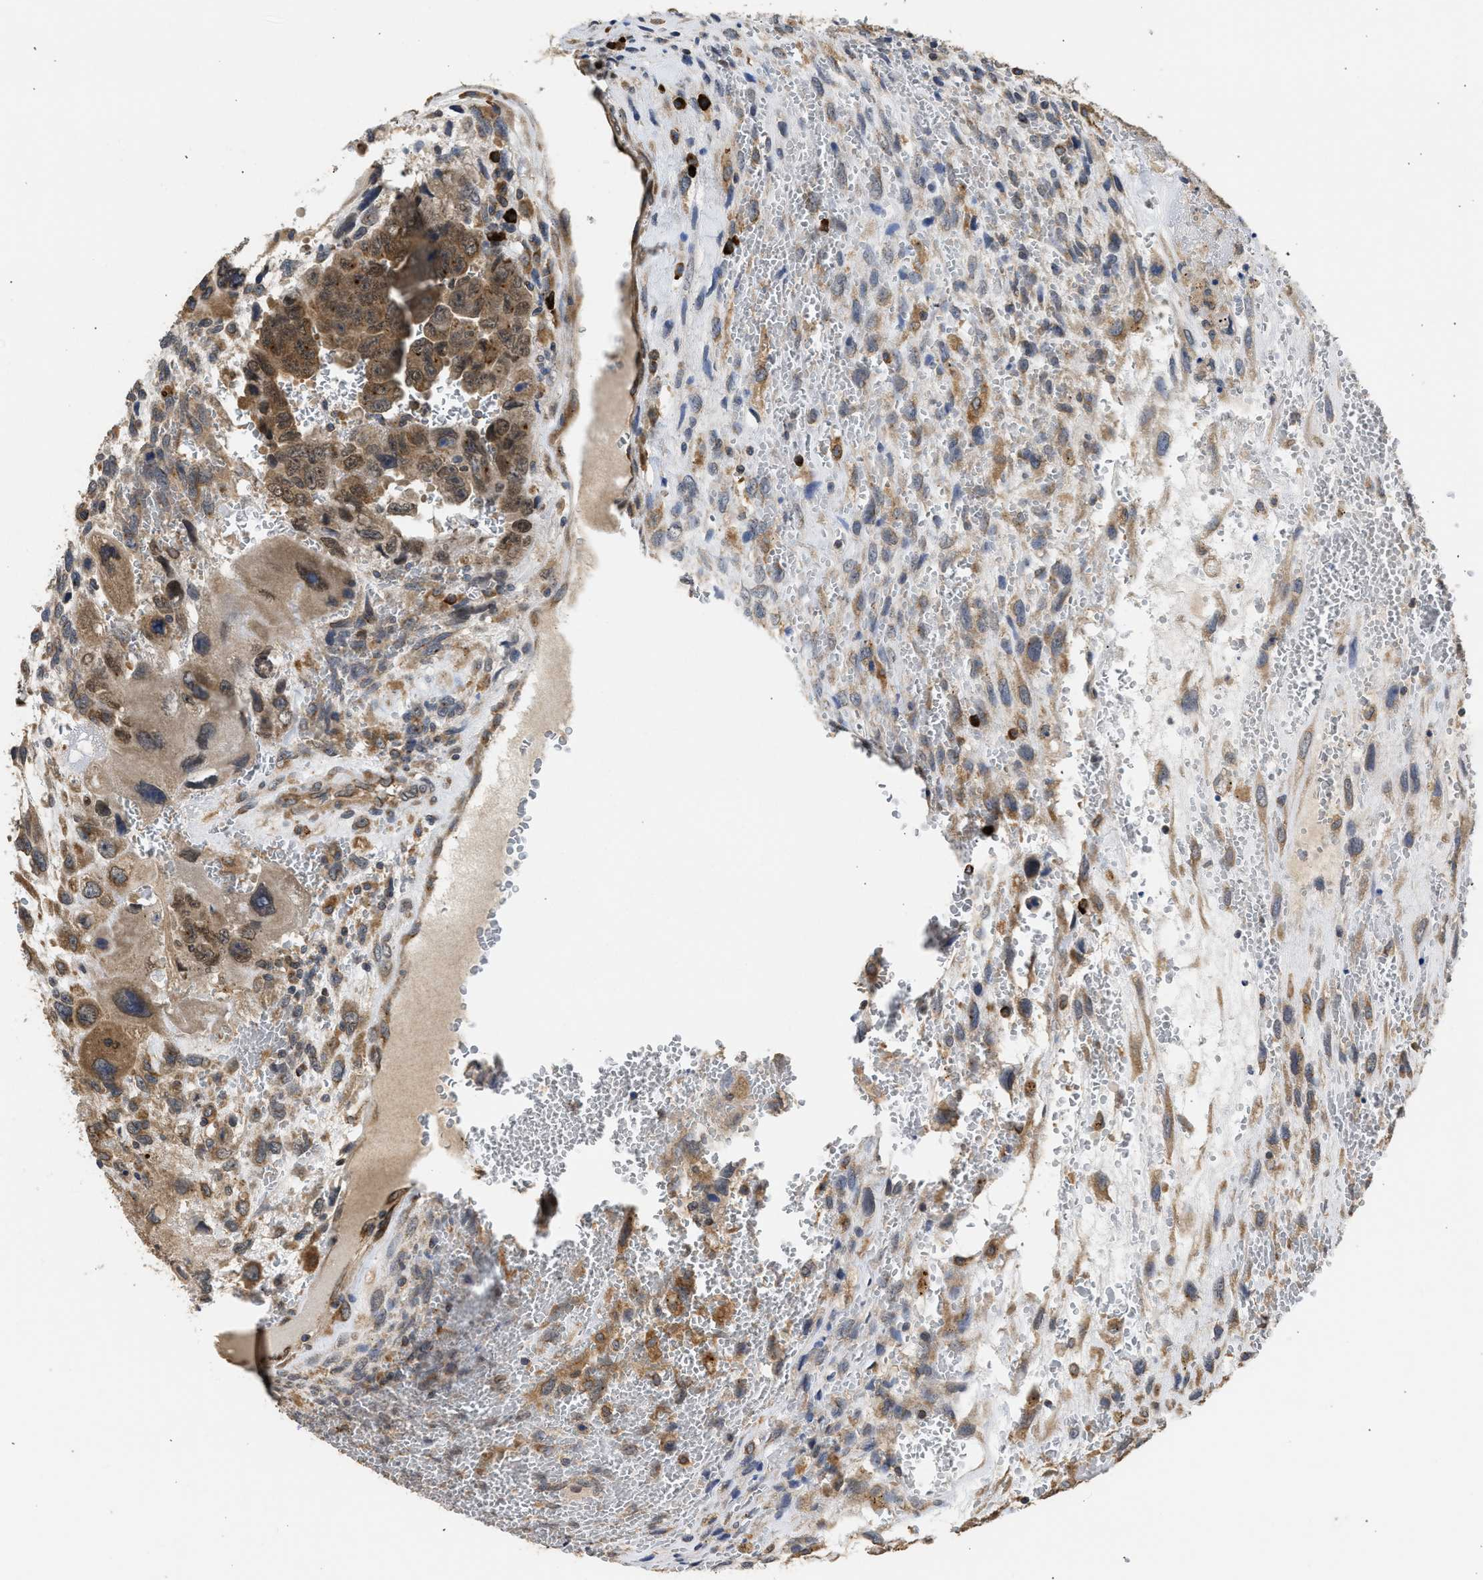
{"staining": {"intensity": "moderate", "quantity": ">75%", "location": "cytoplasmic/membranous"}, "tissue": "testis cancer", "cell_type": "Tumor cells", "image_type": "cancer", "snomed": [{"axis": "morphology", "description": "Carcinoma, Embryonal, NOS"}, {"axis": "topography", "description": "Testis"}], "caption": "Approximately >75% of tumor cells in testis cancer (embryonal carcinoma) demonstrate moderate cytoplasmic/membranous protein expression as visualized by brown immunohistochemical staining.", "gene": "DNAJC1", "patient": {"sex": "male", "age": 28}}